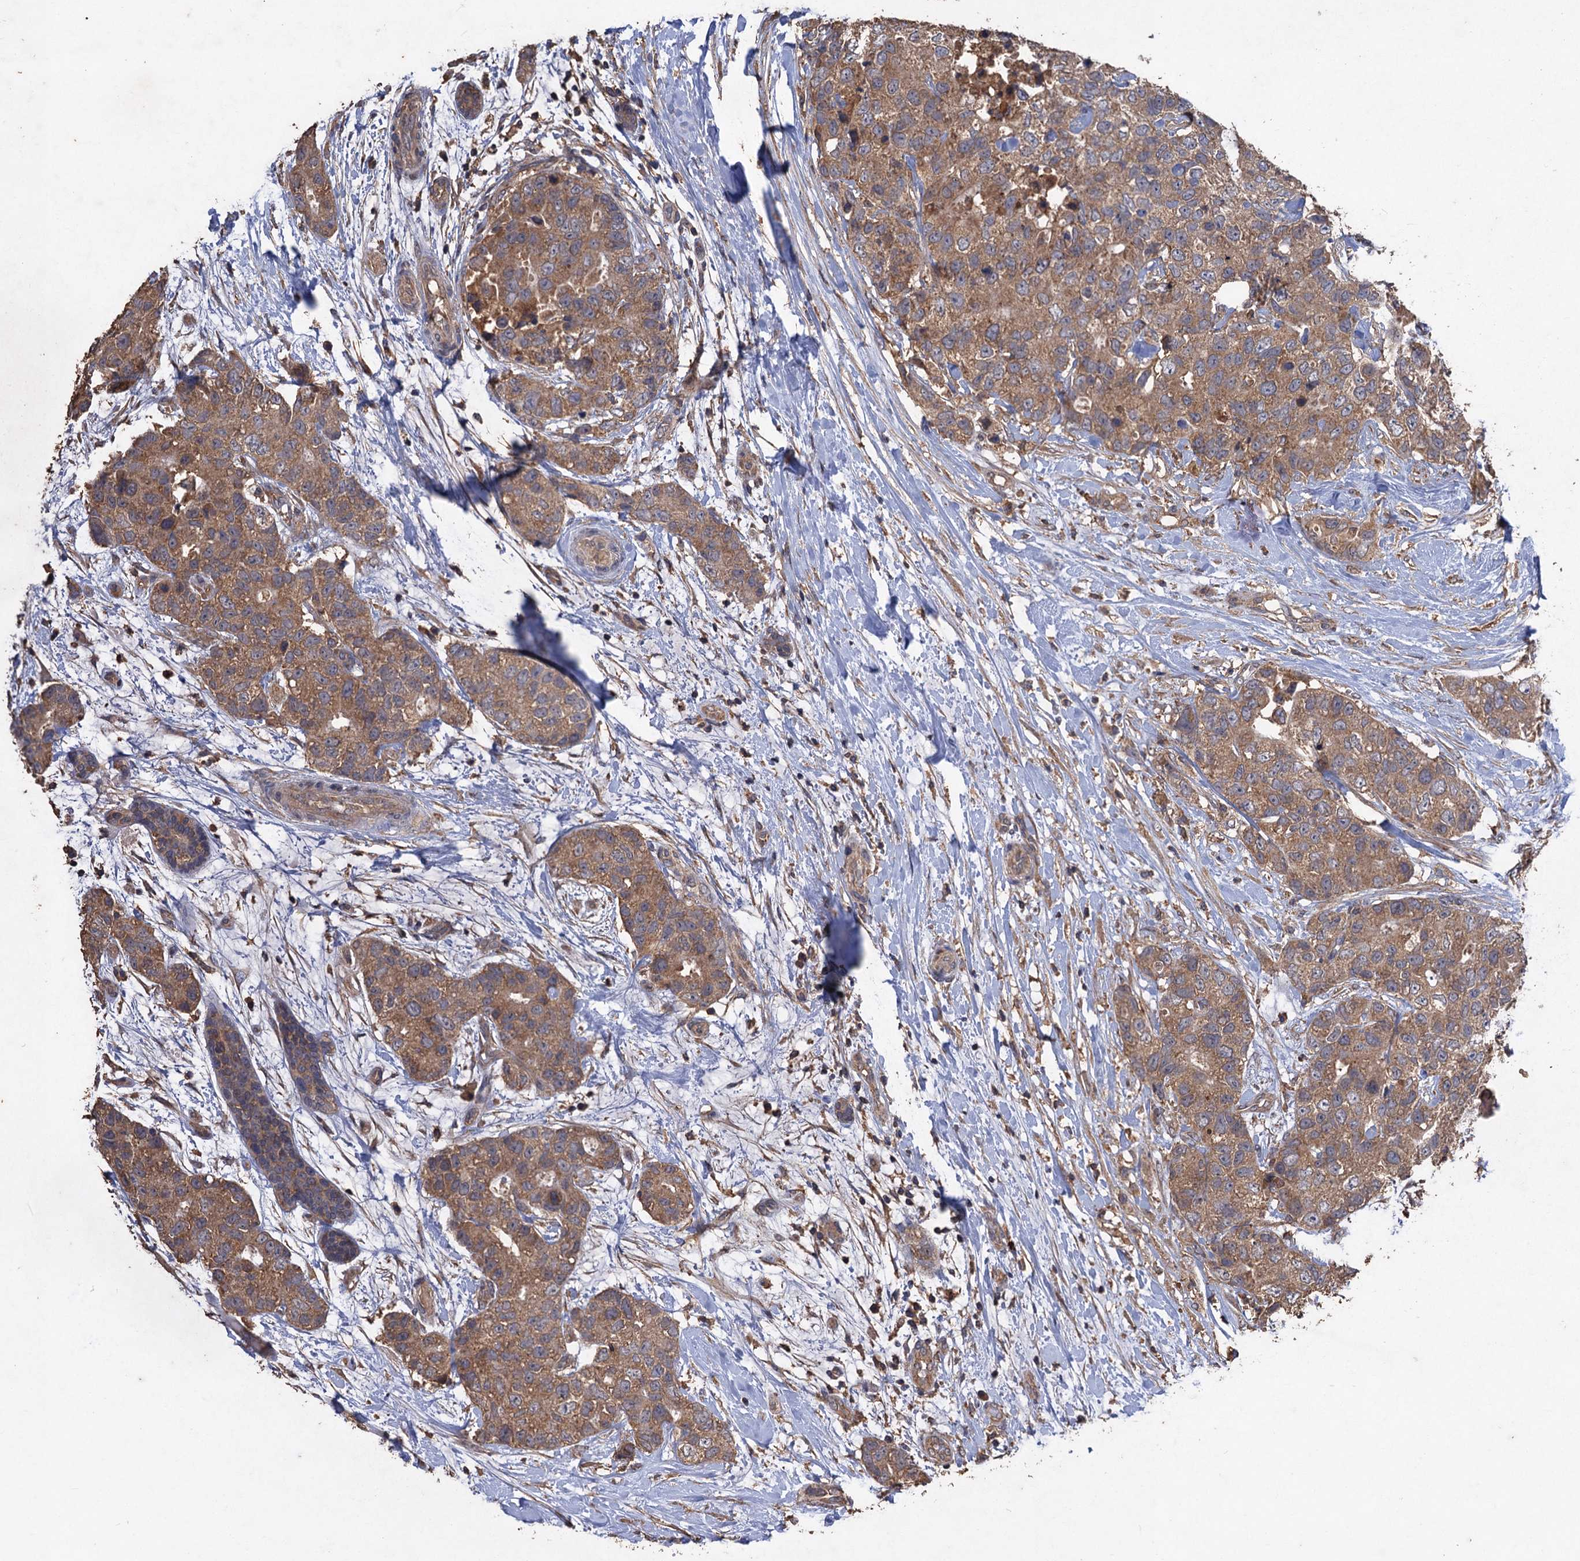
{"staining": {"intensity": "moderate", "quantity": ">75%", "location": "cytoplasmic/membranous"}, "tissue": "breast cancer", "cell_type": "Tumor cells", "image_type": "cancer", "snomed": [{"axis": "morphology", "description": "Duct carcinoma"}, {"axis": "topography", "description": "Breast"}], "caption": "High-power microscopy captured an IHC photomicrograph of breast cancer, revealing moderate cytoplasmic/membranous expression in about >75% of tumor cells.", "gene": "SCUBE3", "patient": {"sex": "female", "age": 62}}